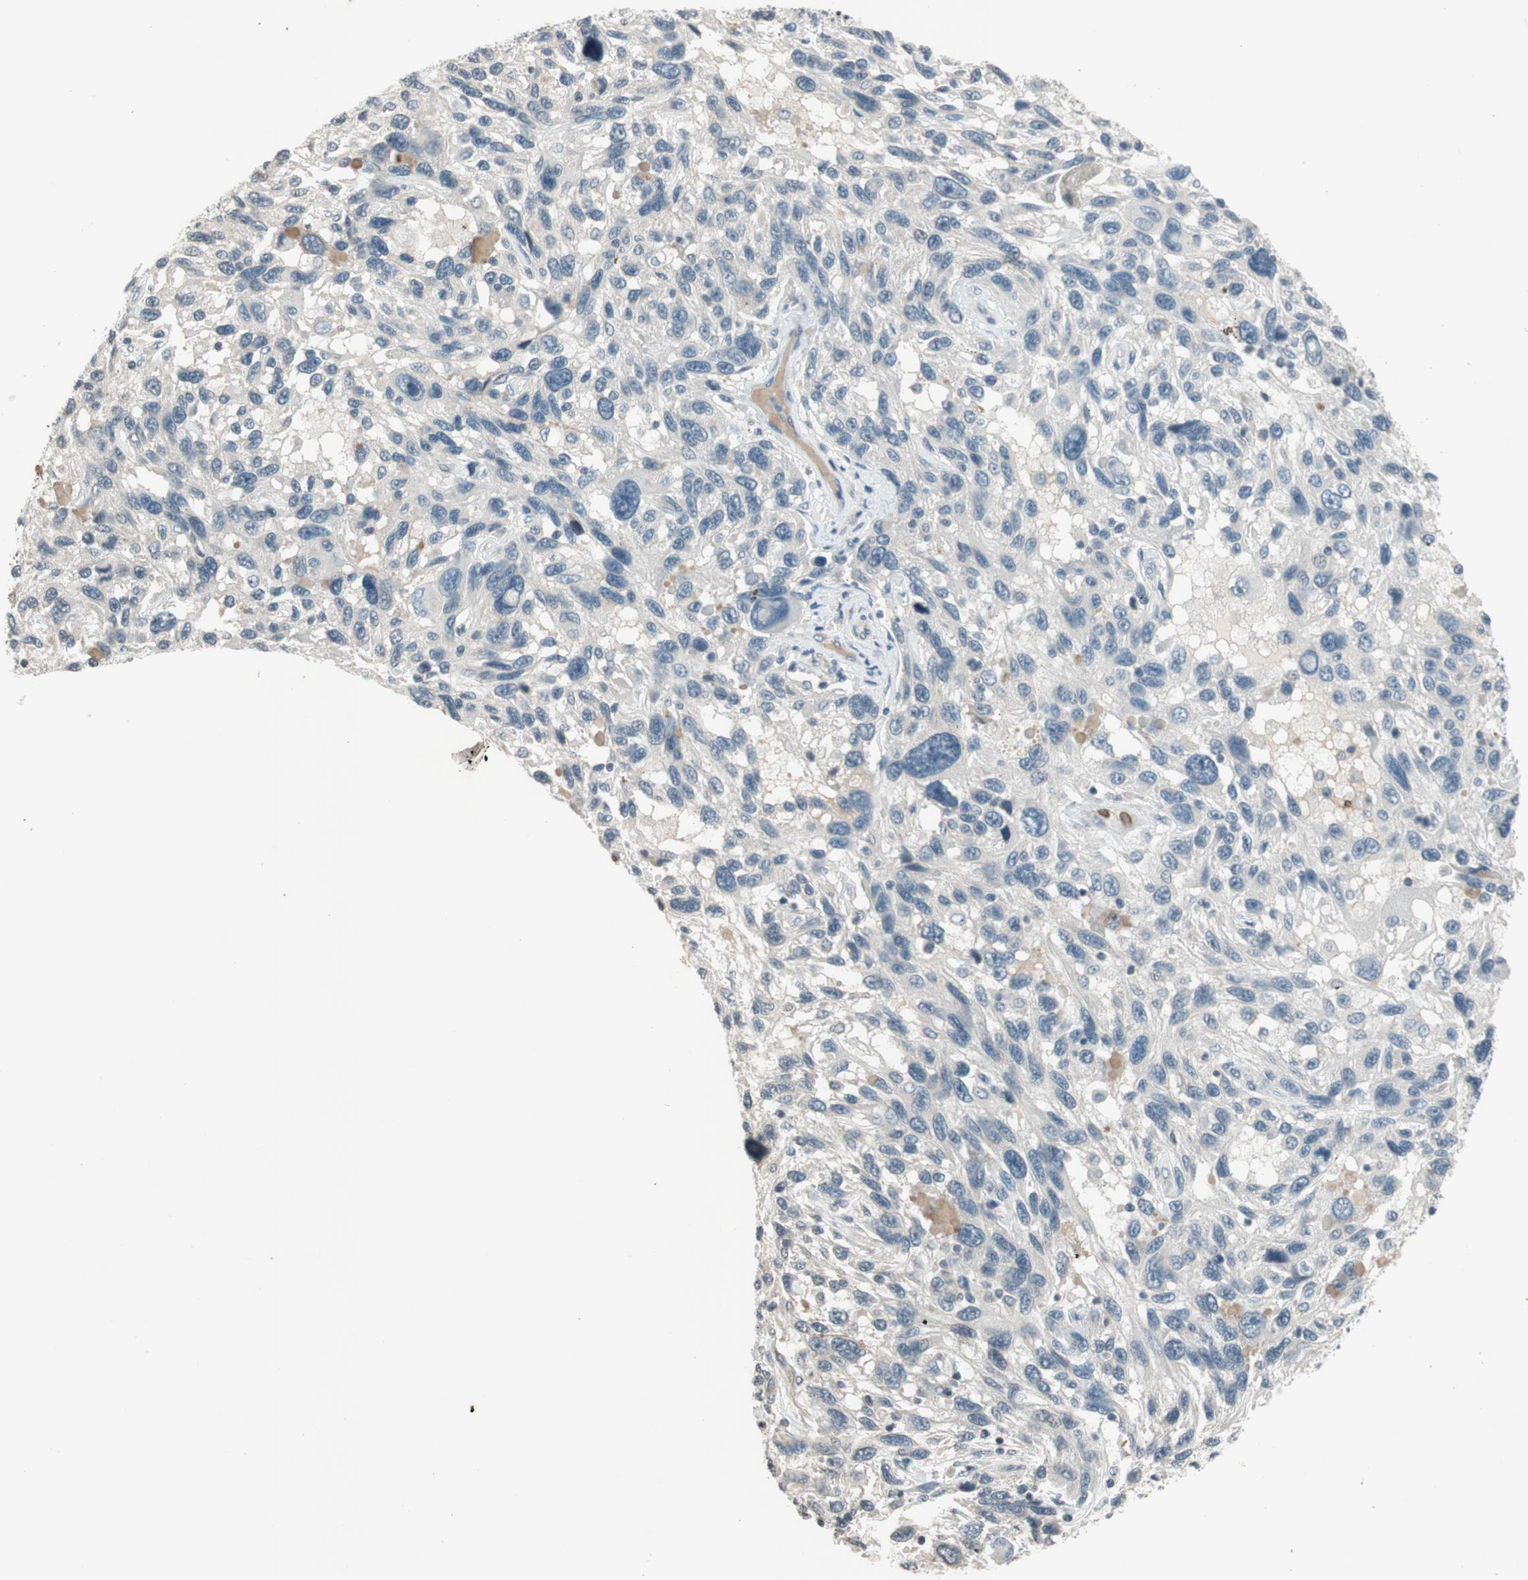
{"staining": {"intensity": "negative", "quantity": "none", "location": "none"}, "tissue": "melanoma", "cell_type": "Tumor cells", "image_type": "cancer", "snomed": [{"axis": "morphology", "description": "Malignant melanoma, NOS"}, {"axis": "topography", "description": "Skin"}], "caption": "This is an IHC photomicrograph of human malignant melanoma. There is no staining in tumor cells.", "gene": "GYPC", "patient": {"sex": "male", "age": 53}}